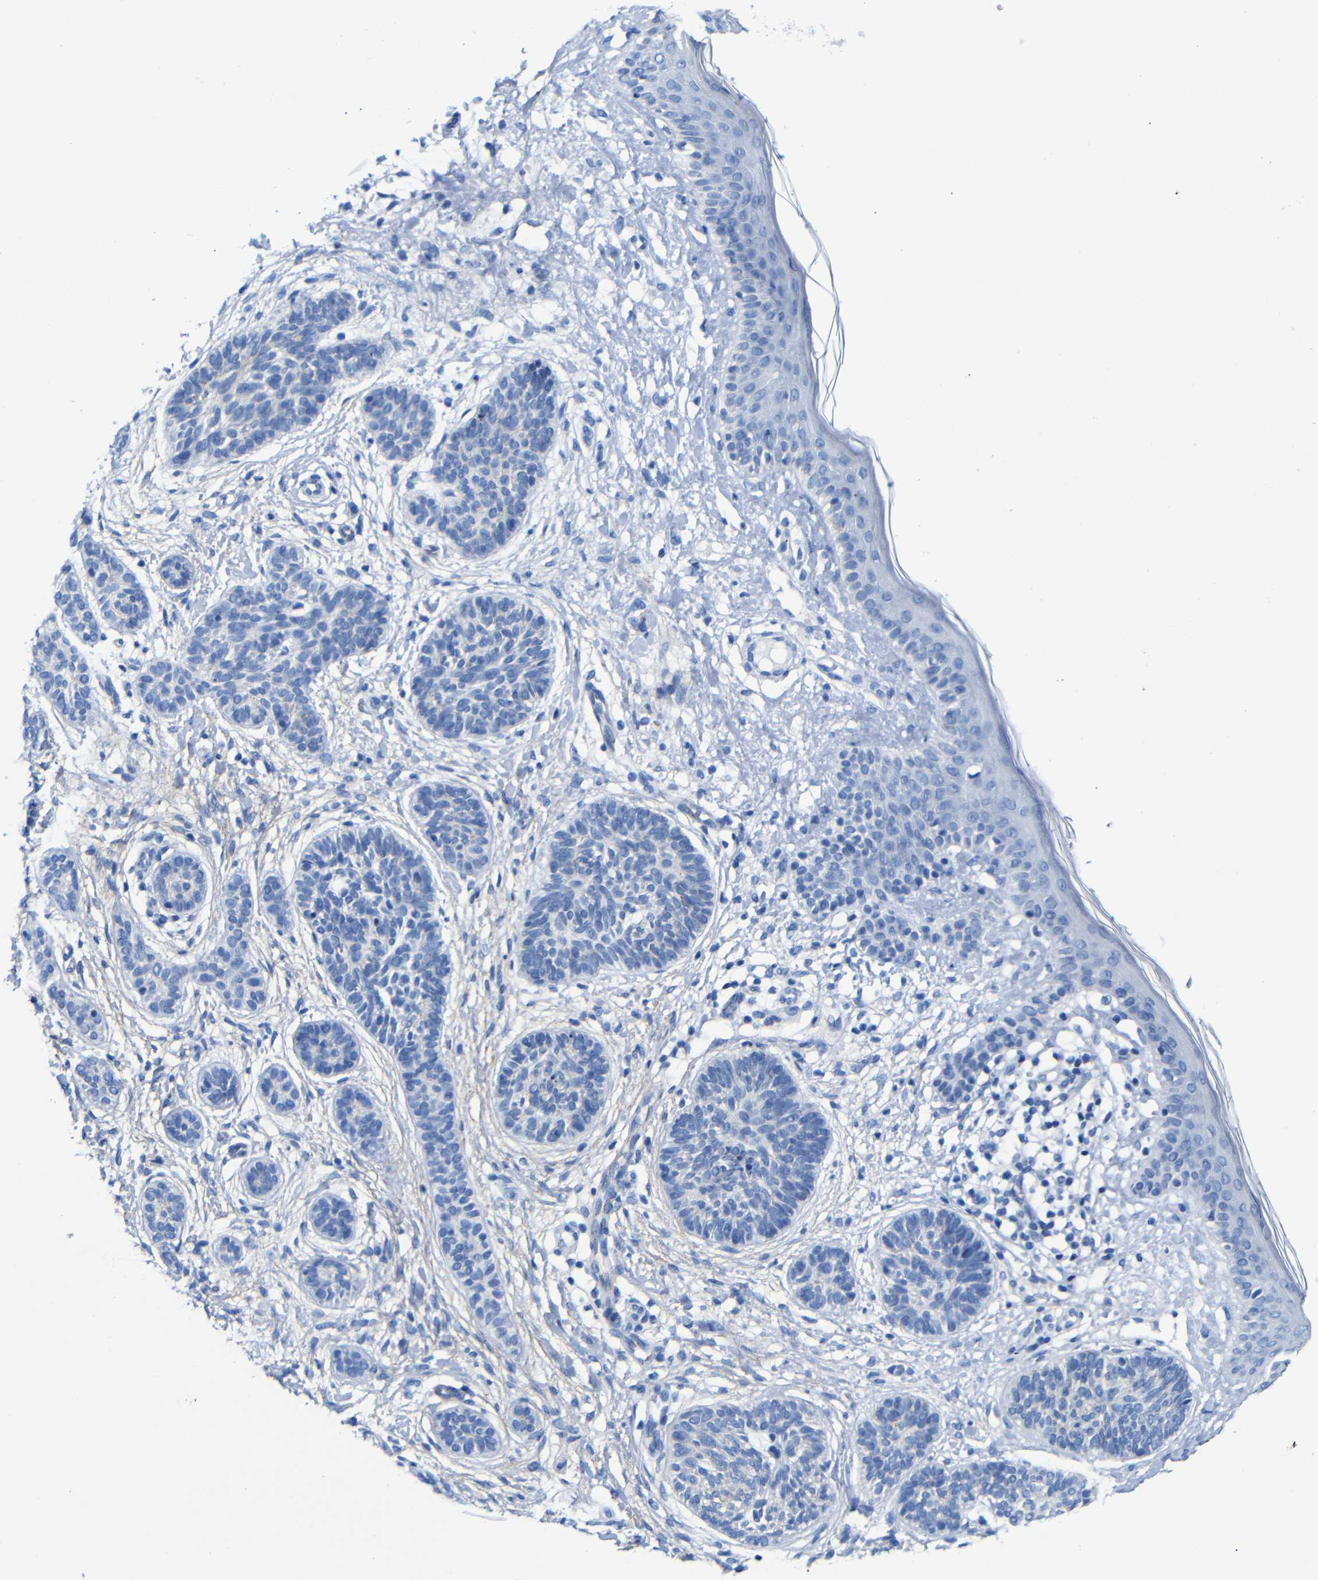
{"staining": {"intensity": "negative", "quantity": "none", "location": "none"}, "tissue": "skin cancer", "cell_type": "Tumor cells", "image_type": "cancer", "snomed": [{"axis": "morphology", "description": "Normal tissue, NOS"}, {"axis": "morphology", "description": "Basal cell carcinoma"}, {"axis": "topography", "description": "Skin"}], "caption": "Immunohistochemistry of basal cell carcinoma (skin) shows no expression in tumor cells. (Stains: DAB IHC with hematoxylin counter stain, Microscopy: brightfield microscopy at high magnification).", "gene": "CGNL1", "patient": {"sex": "male", "age": 63}}